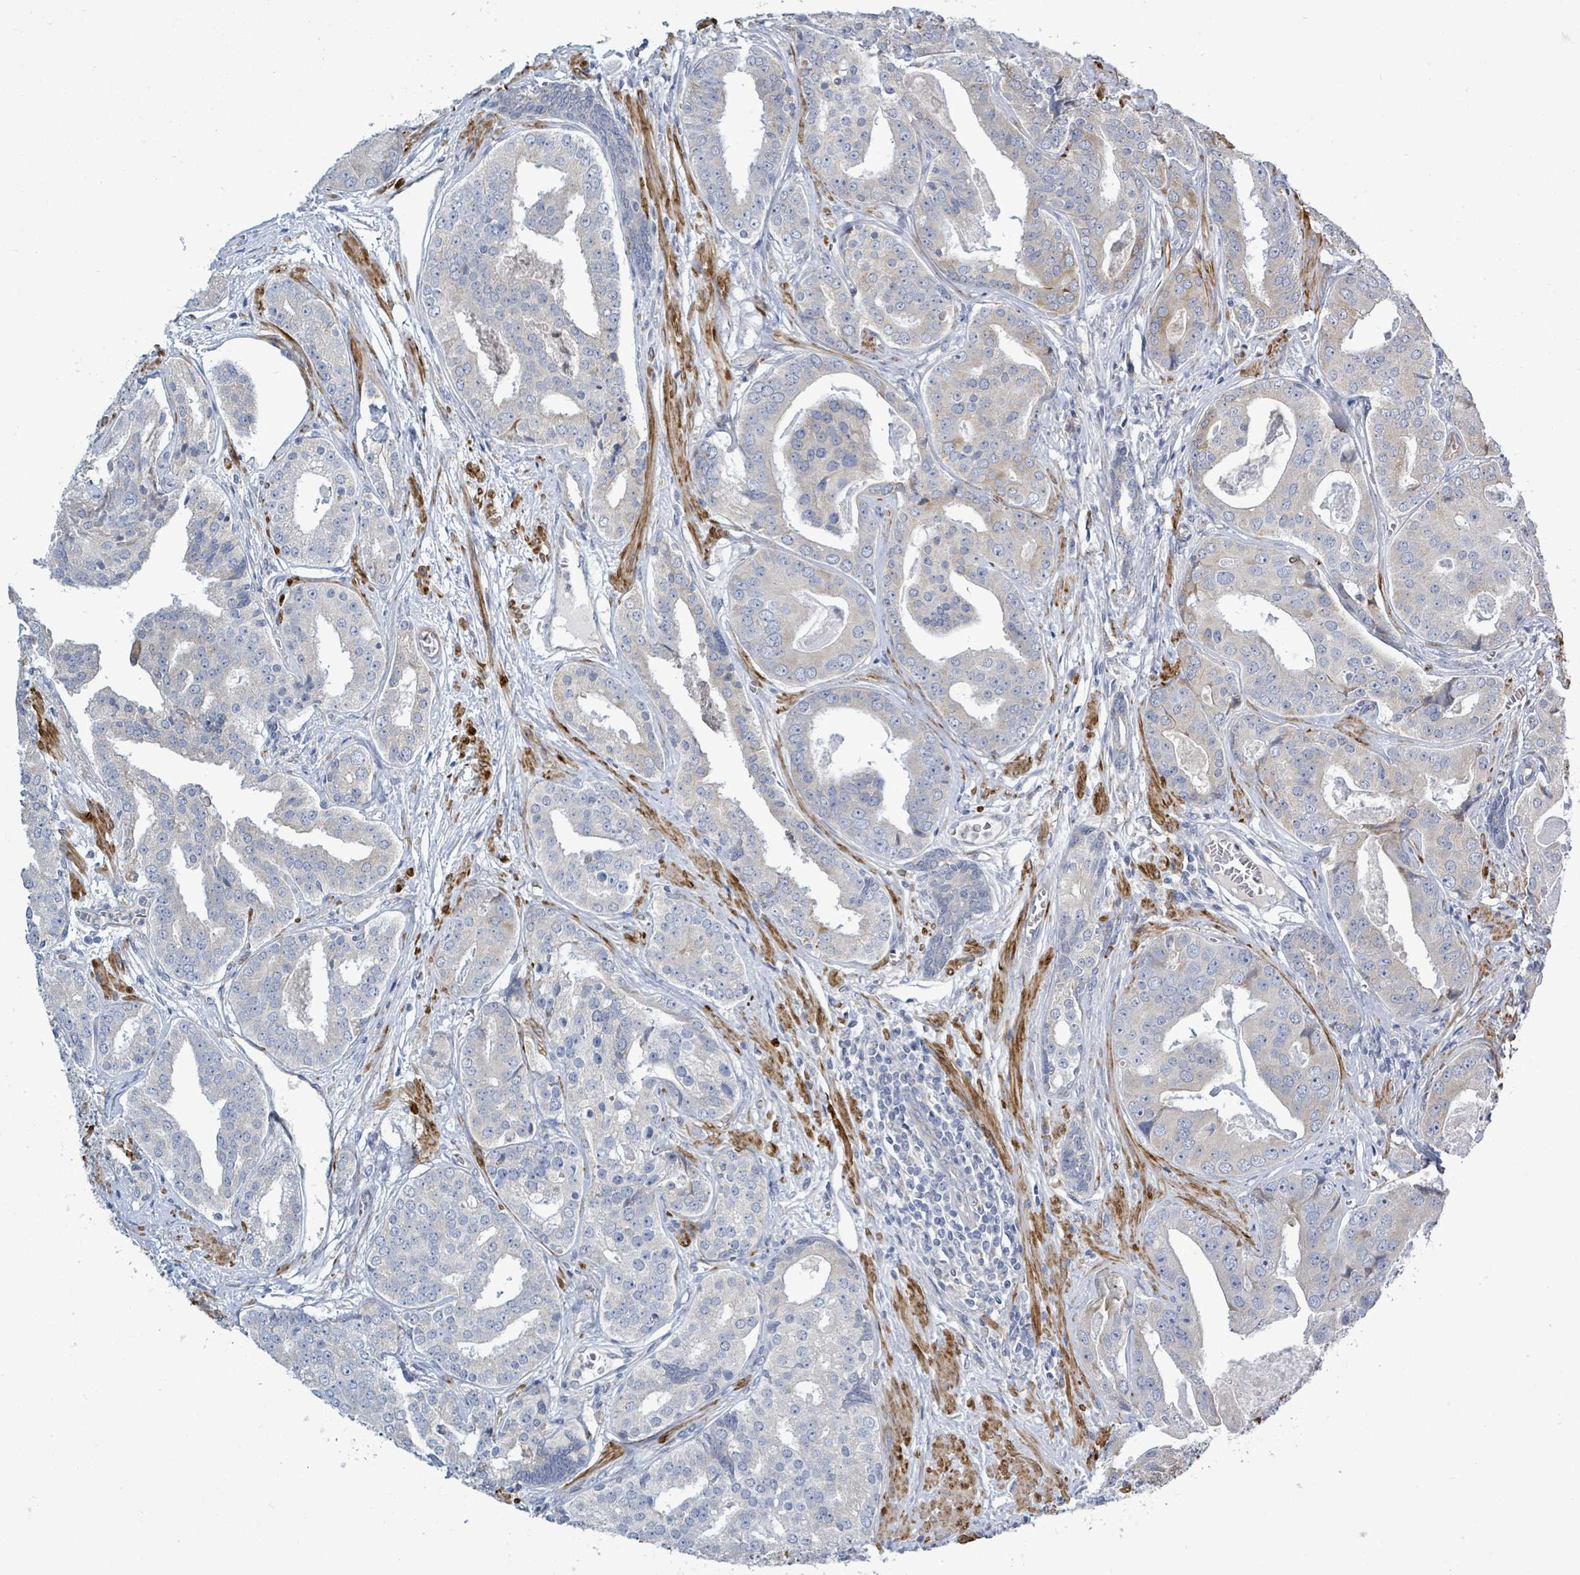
{"staining": {"intensity": "weak", "quantity": "<25%", "location": "cytoplasmic/membranous"}, "tissue": "prostate cancer", "cell_type": "Tumor cells", "image_type": "cancer", "snomed": [{"axis": "morphology", "description": "Adenocarcinoma, High grade"}, {"axis": "topography", "description": "Prostate"}], "caption": "This is an immunohistochemistry photomicrograph of prostate cancer. There is no positivity in tumor cells.", "gene": "SIRPB1", "patient": {"sex": "male", "age": 71}}